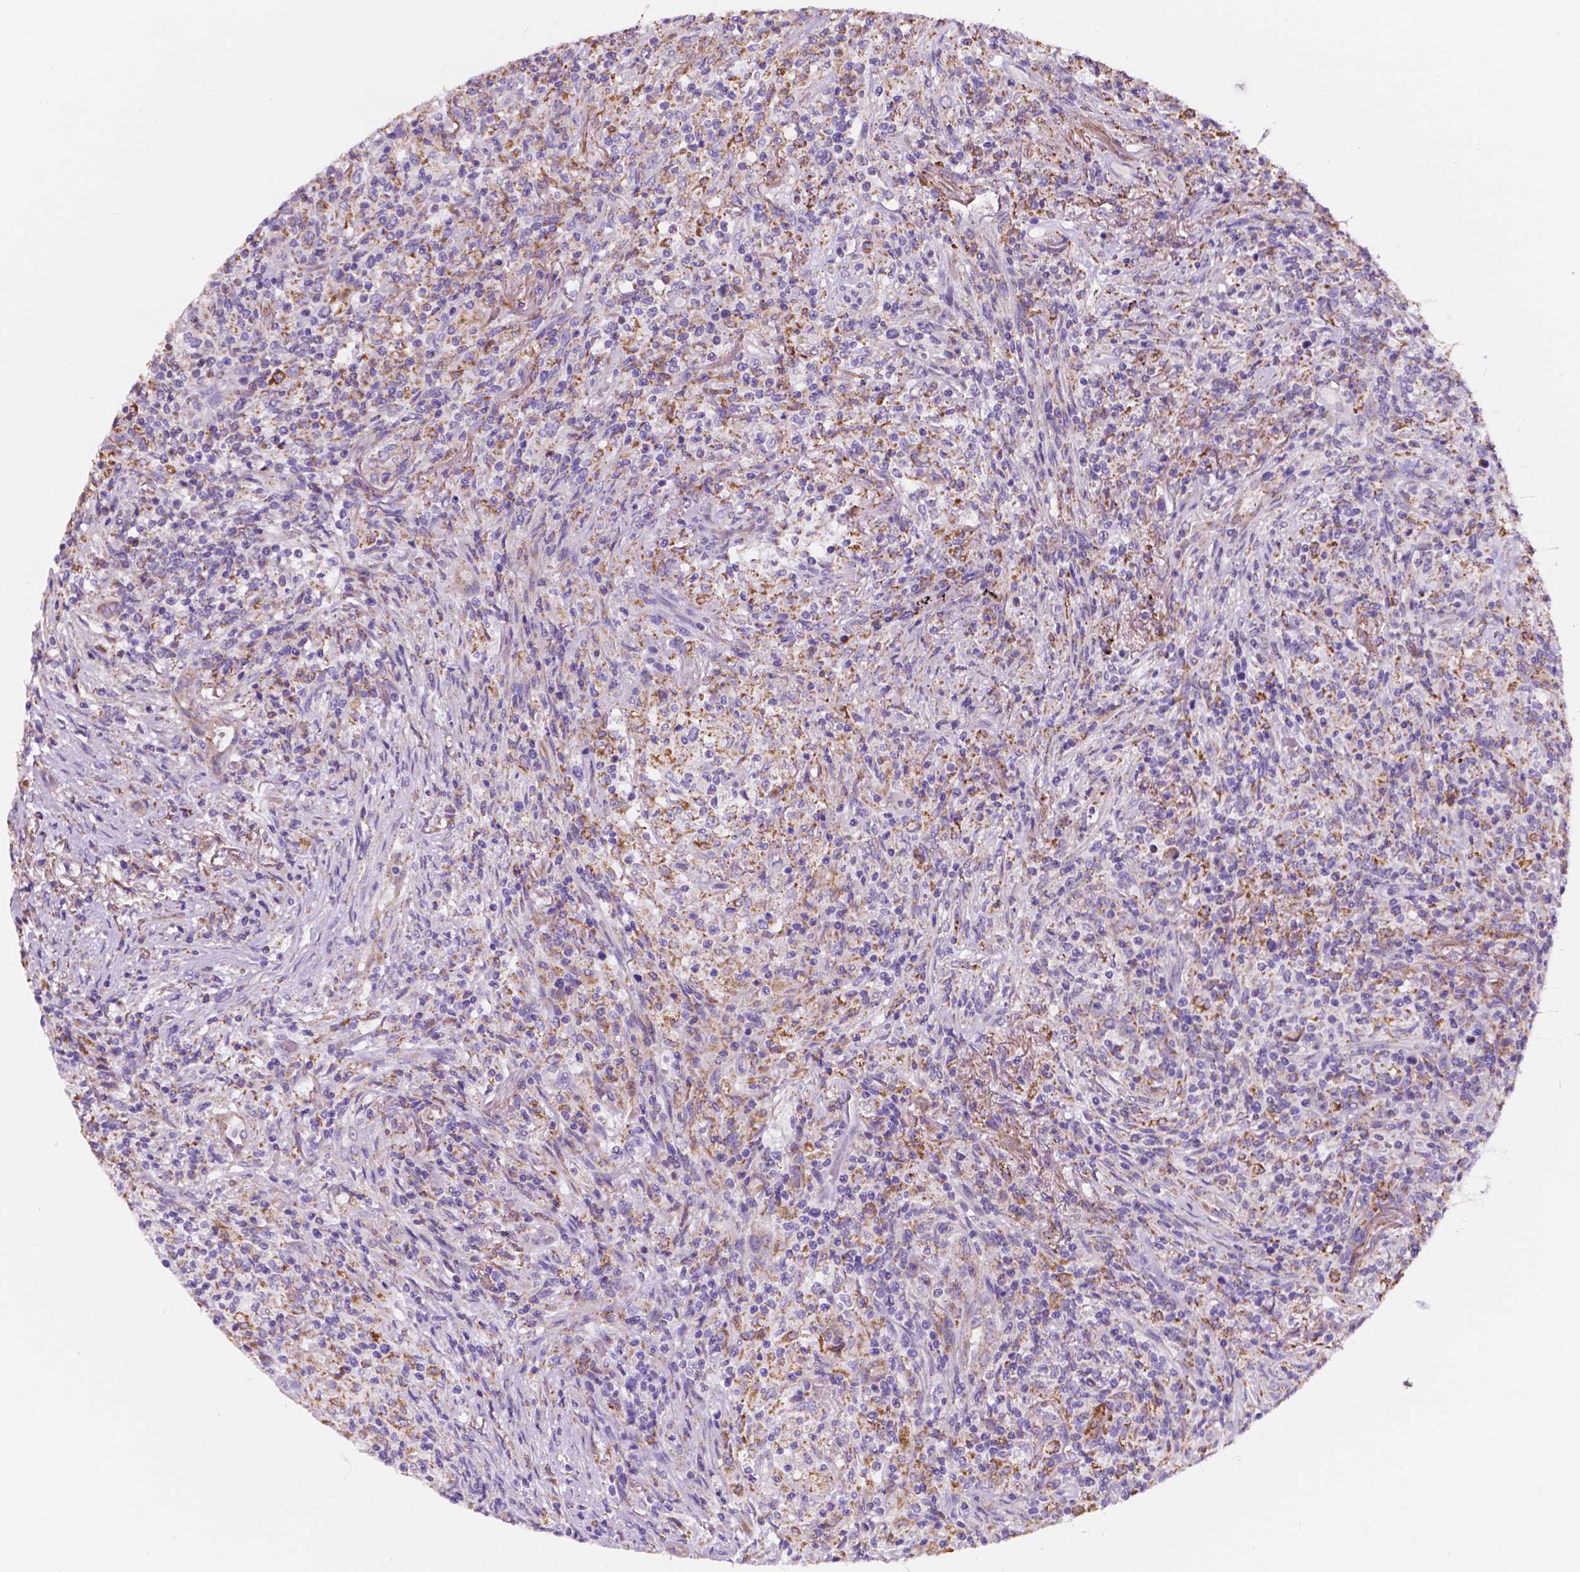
{"staining": {"intensity": "negative", "quantity": "none", "location": "none"}, "tissue": "lymphoma", "cell_type": "Tumor cells", "image_type": "cancer", "snomed": [{"axis": "morphology", "description": "Malignant lymphoma, non-Hodgkin's type, High grade"}, {"axis": "topography", "description": "Lung"}], "caption": "Immunohistochemistry (IHC) micrograph of neoplastic tissue: human lymphoma stained with DAB (3,3'-diaminobenzidine) demonstrates no significant protein expression in tumor cells.", "gene": "TRPV5", "patient": {"sex": "male", "age": 79}}